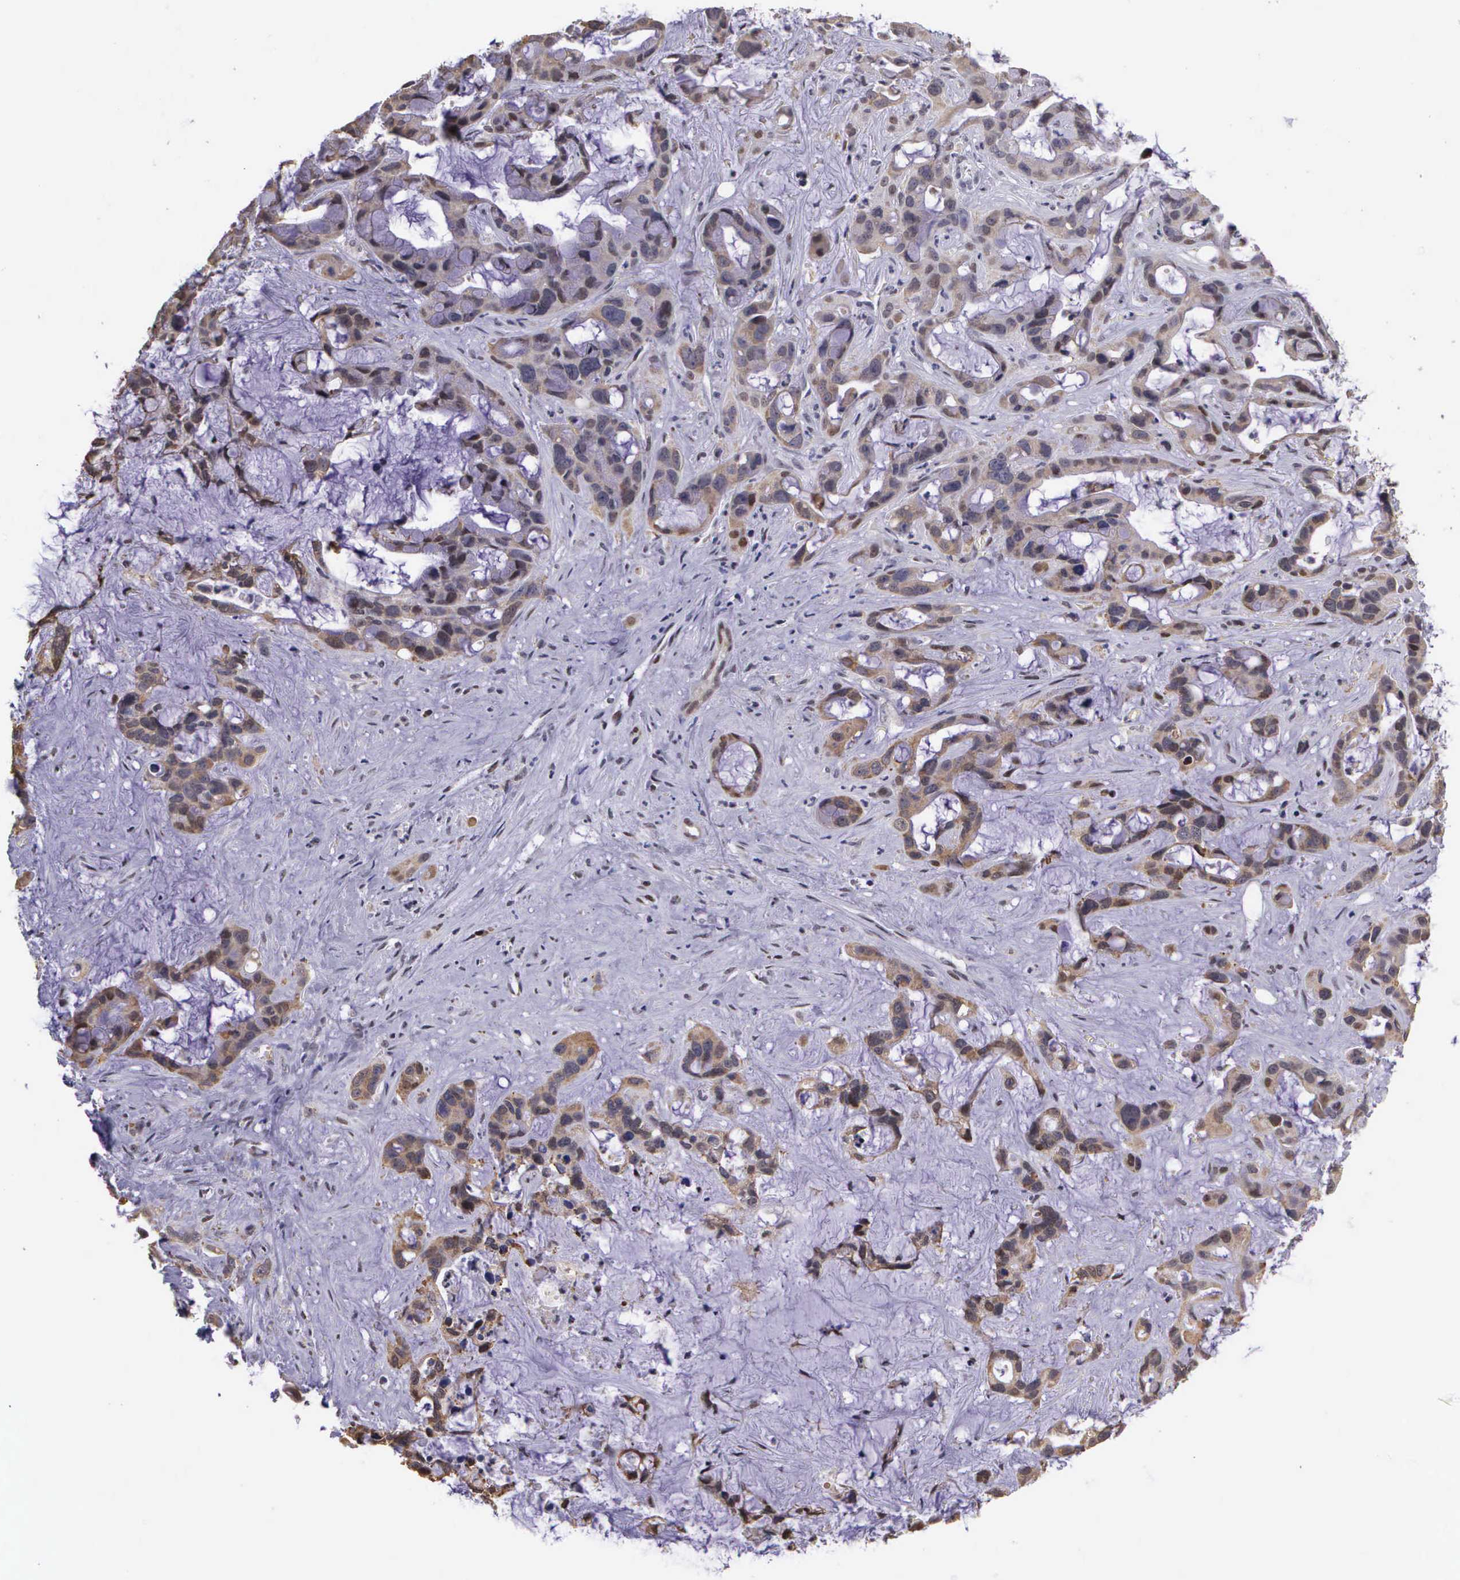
{"staining": {"intensity": "weak", "quantity": "25%-75%", "location": "cytoplasmic/membranous"}, "tissue": "liver cancer", "cell_type": "Tumor cells", "image_type": "cancer", "snomed": [{"axis": "morphology", "description": "Cholangiocarcinoma"}, {"axis": "topography", "description": "Liver"}], "caption": "An image of human liver cancer stained for a protein demonstrates weak cytoplasmic/membranous brown staining in tumor cells.", "gene": "SLC25A21", "patient": {"sex": "female", "age": 65}}